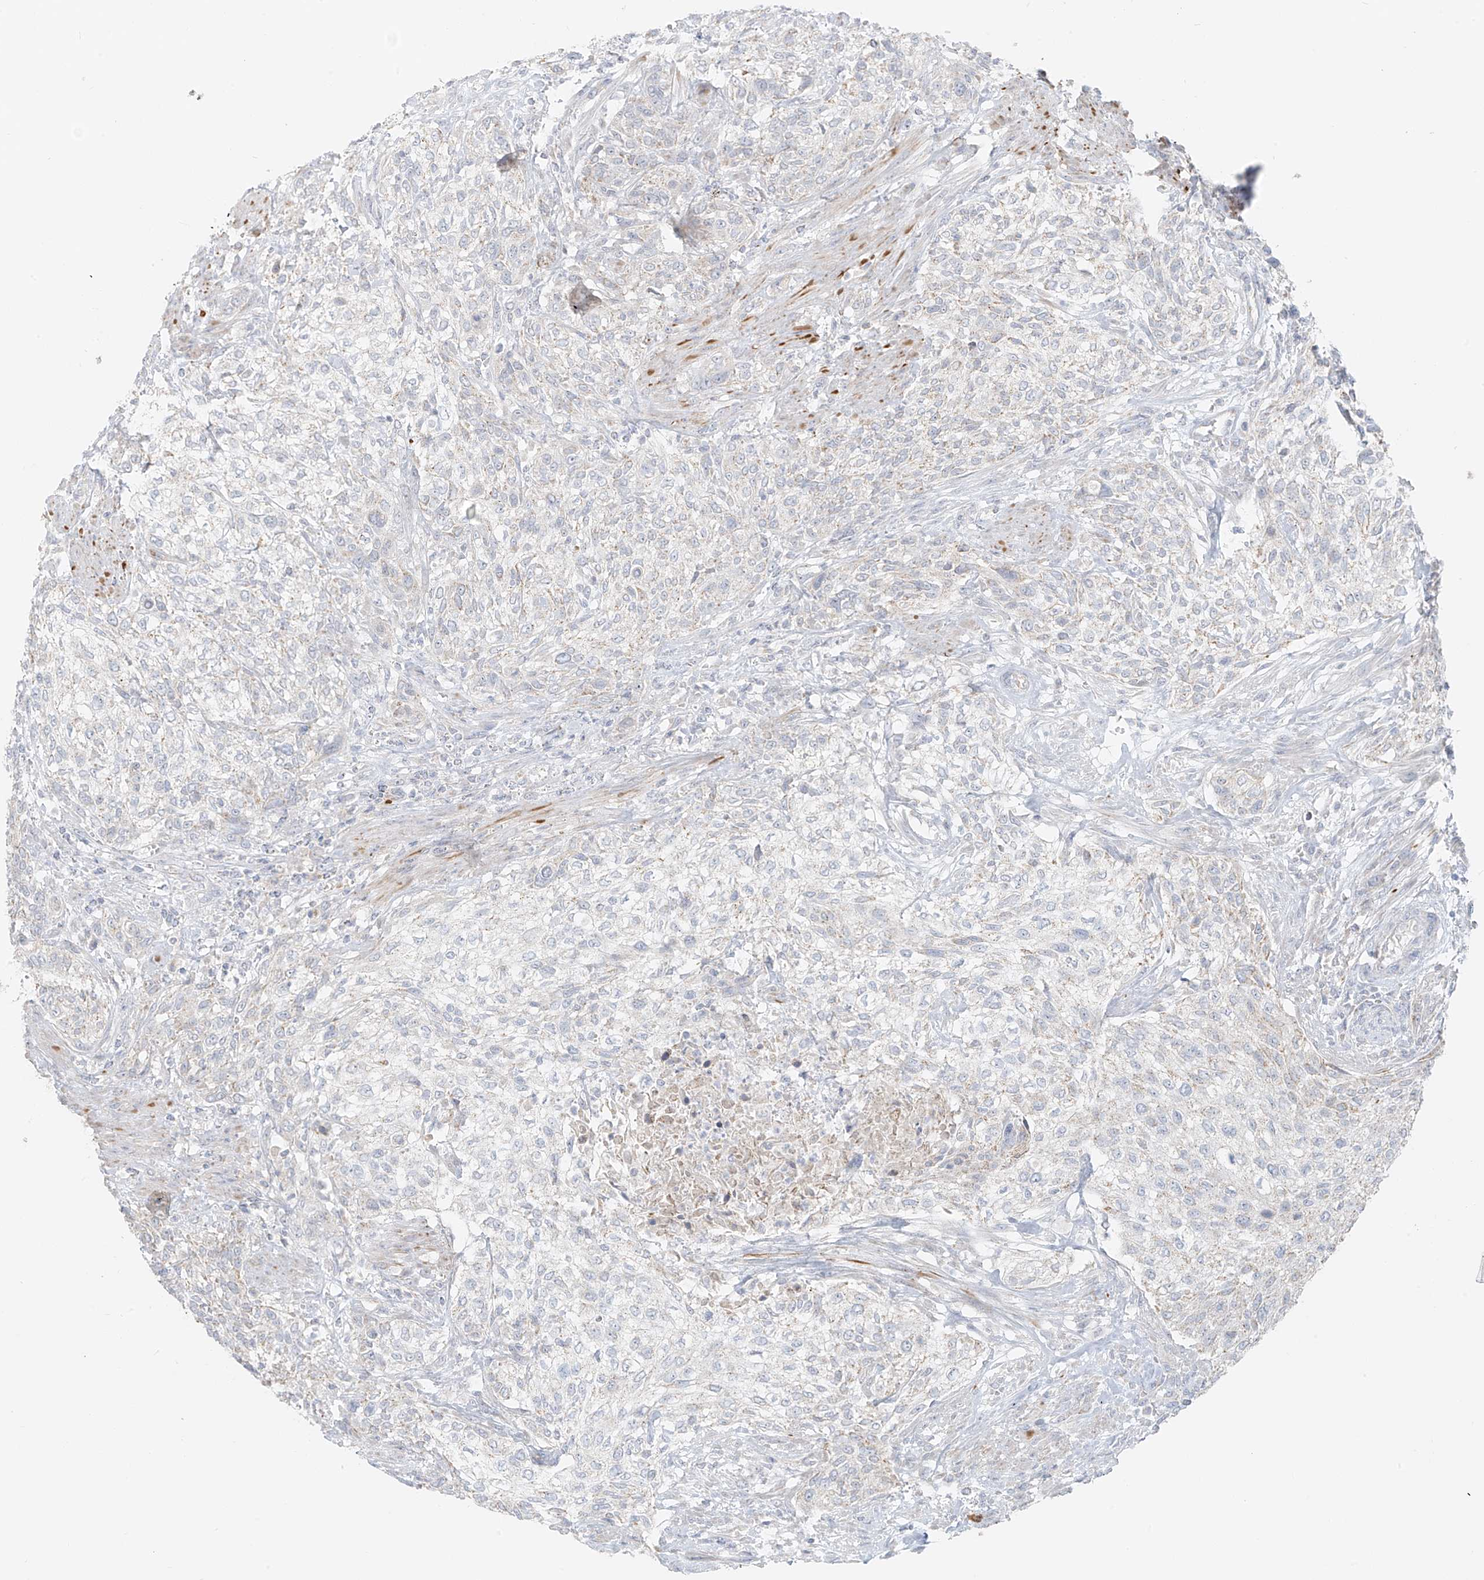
{"staining": {"intensity": "negative", "quantity": "none", "location": "none"}, "tissue": "urothelial cancer", "cell_type": "Tumor cells", "image_type": "cancer", "snomed": [{"axis": "morphology", "description": "Urothelial carcinoma, High grade"}, {"axis": "topography", "description": "Urinary bladder"}], "caption": "A photomicrograph of high-grade urothelial carcinoma stained for a protein exhibits no brown staining in tumor cells.", "gene": "UST", "patient": {"sex": "male", "age": 35}}